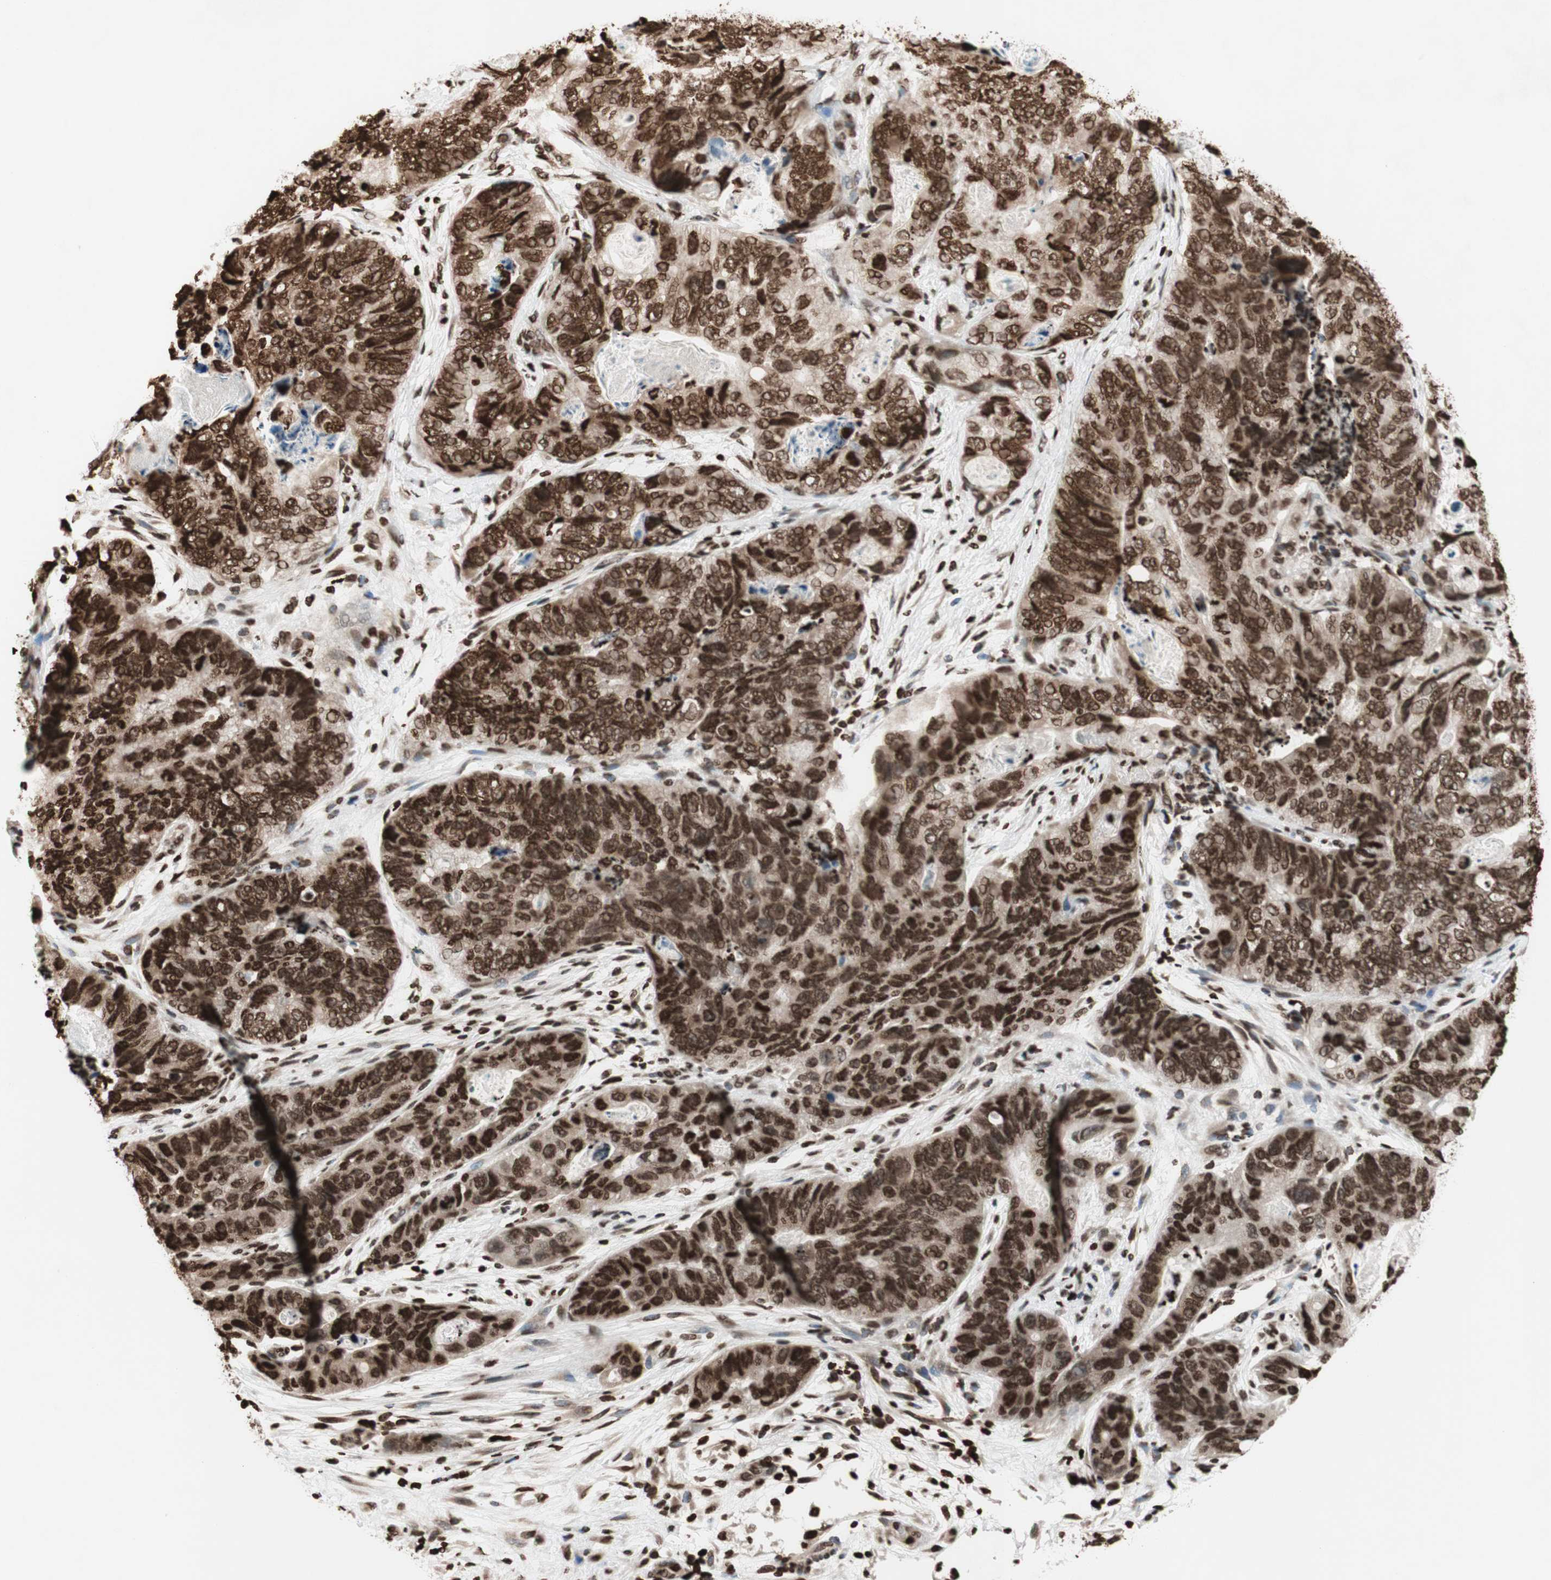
{"staining": {"intensity": "strong", "quantity": ">75%", "location": "nuclear"}, "tissue": "stomach cancer", "cell_type": "Tumor cells", "image_type": "cancer", "snomed": [{"axis": "morphology", "description": "Adenocarcinoma, NOS"}, {"axis": "topography", "description": "Stomach"}], "caption": "Human stomach cancer stained with a protein marker displays strong staining in tumor cells.", "gene": "NCOA3", "patient": {"sex": "female", "age": 89}}